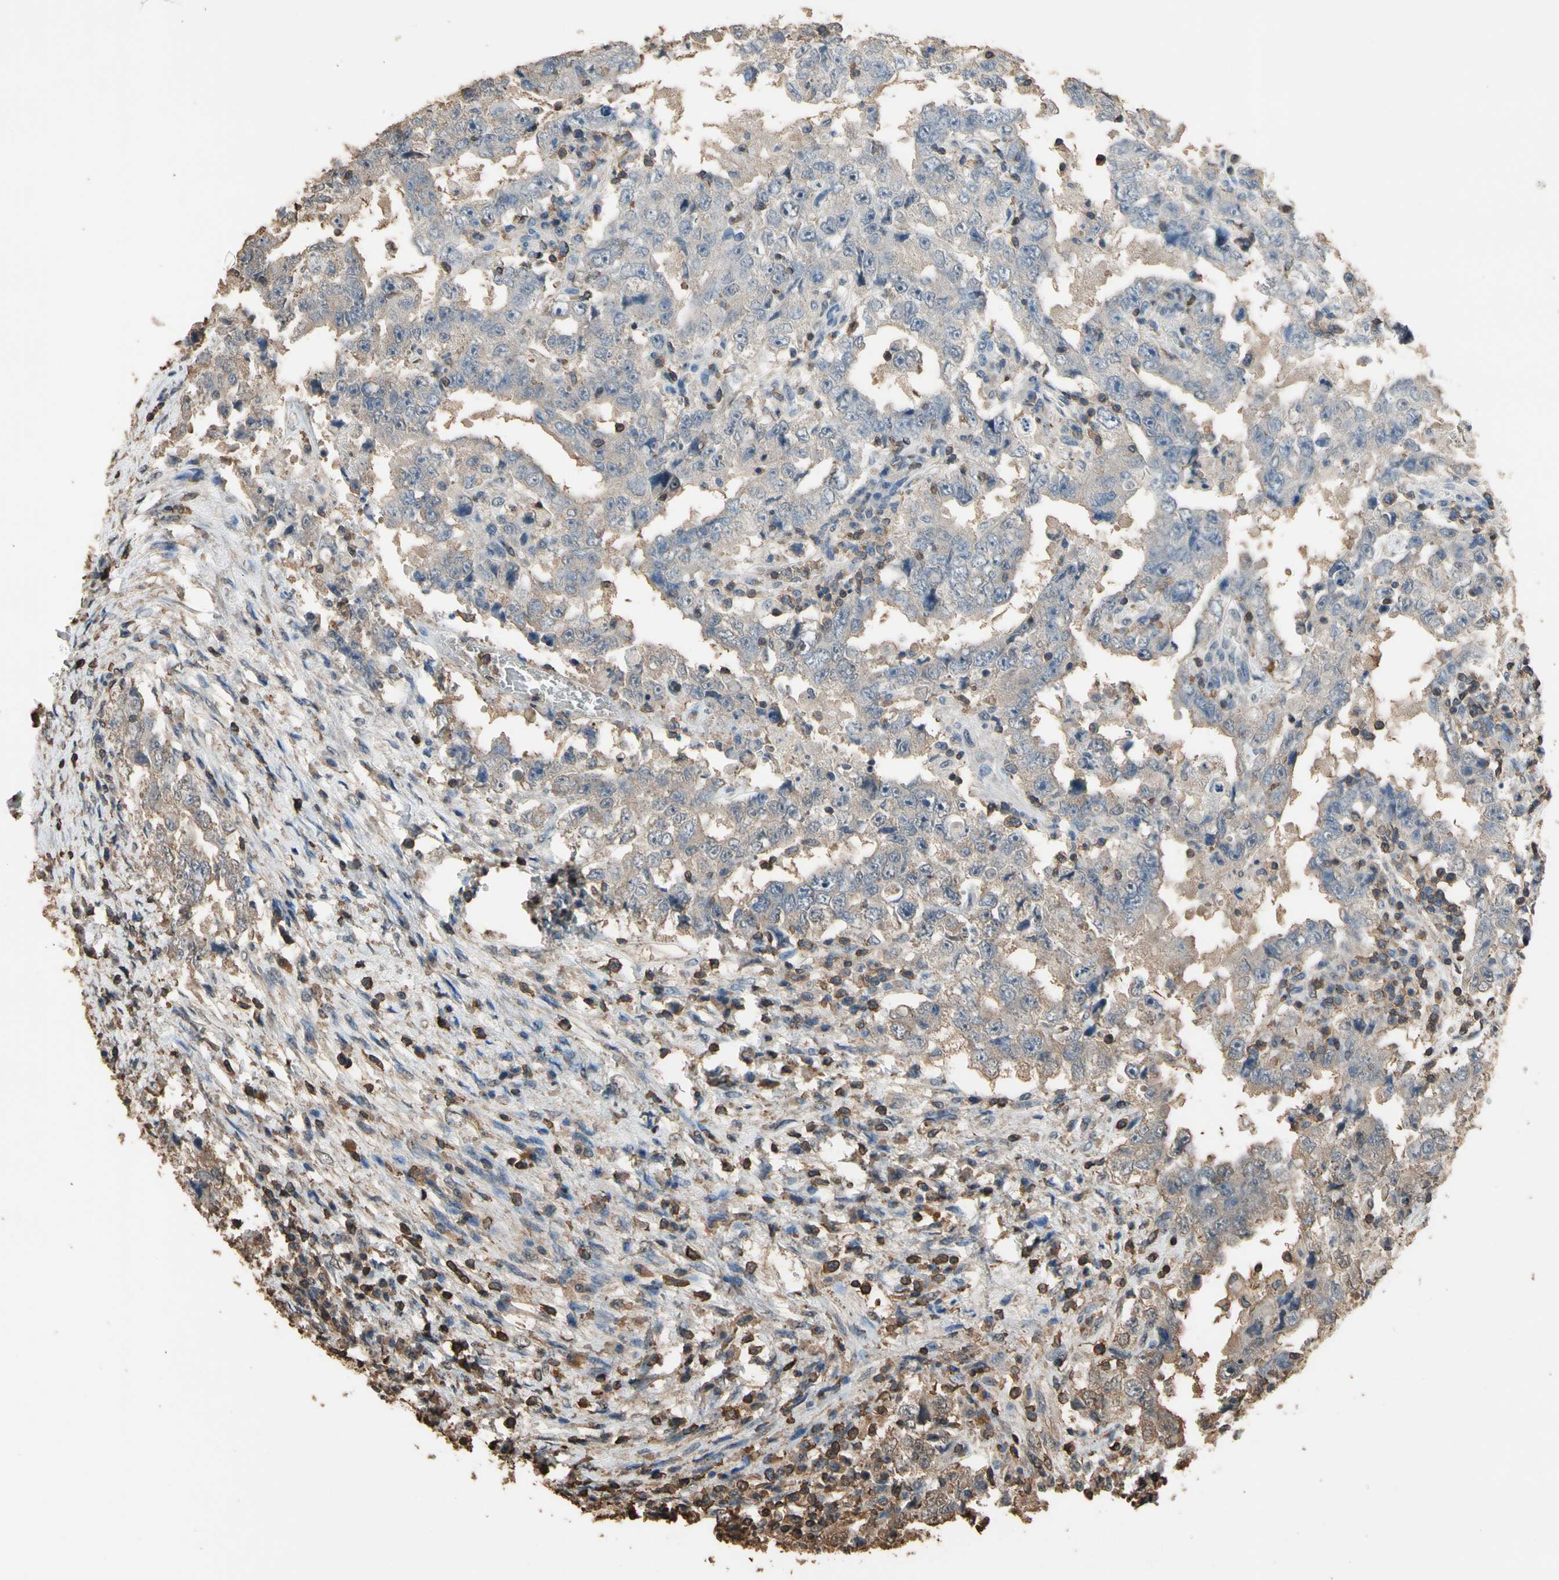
{"staining": {"intensity": "weak", "quantity": "25%-75%", "location": "cytoplasmic/membranous"}, "tissue": "testis cancer", "cell_type": "Tumor cells", "image_type": "cancer", "snomed": [{"axis": "morphology", "description": "Carcinoma, Embryonal, NOS"}, {"axis": "topography", "description": "Testis"}], "caption": "The image displays staining of embryonal carcinoma (testis), revealing weak cytoplasmic/membranous protein staining (brown color) within tumor cells.", "gene": "TNFSF13B", "patient": {"sex": "male", "age": 26}}